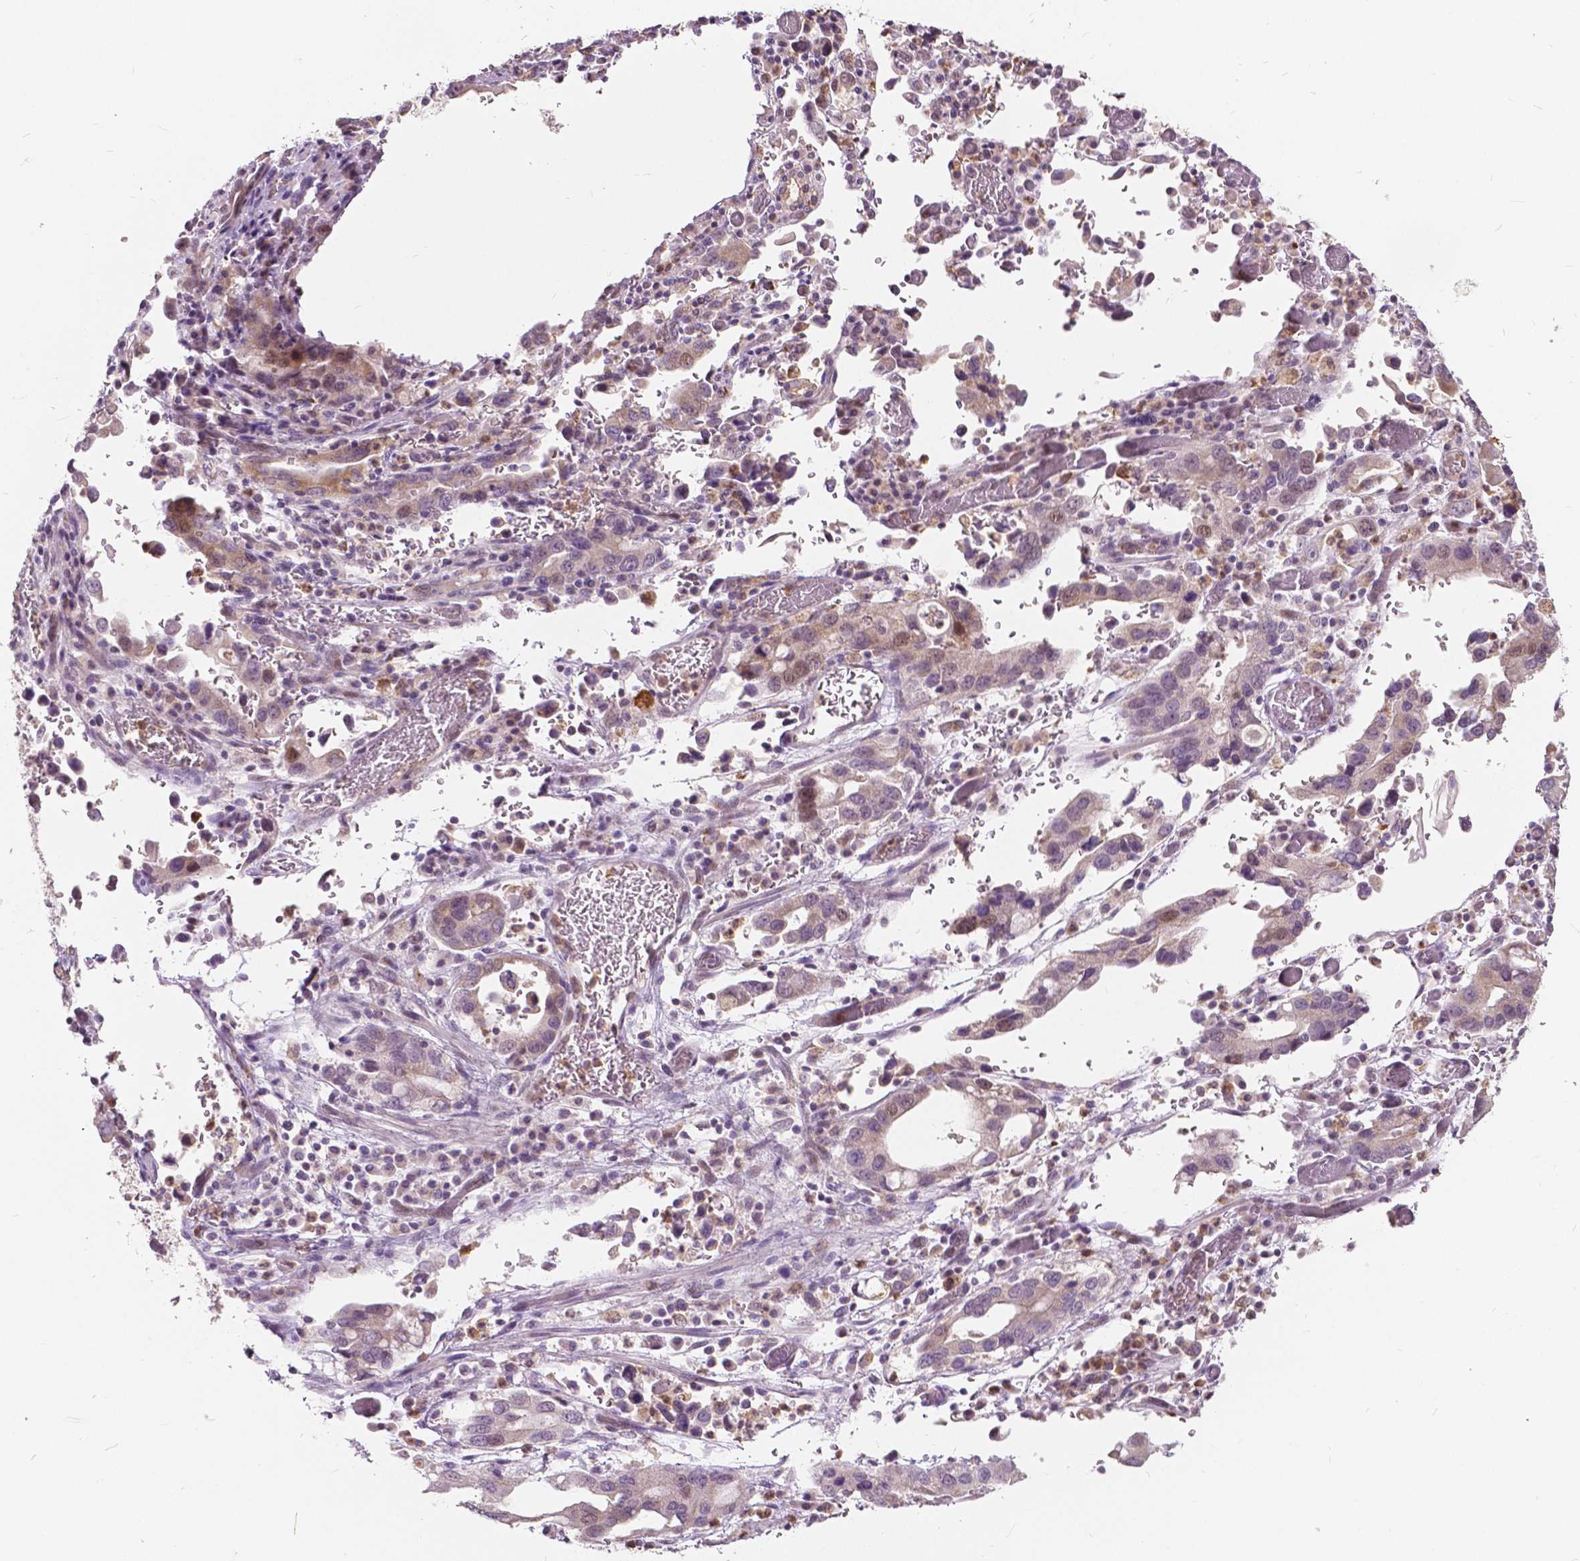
{"staining": {"intensity": "weak", "quantity": "25%-75%", "location": "nuclear"}, "tissue": "stomach cancer", "cell_type": "Tumor cells", "image_type": "cancer", "snomed": [{"axis": "morphology", "description": "Adenocarcinoma, NOS"}, {"axis": "topography", "description": "Stomach, upper"}], "caption": "Tumor cells display low levels of weak nuclear staining in about 25%-75% of cells in human stomach cancer (adenocarcinoma).", "gene": "DLX6", "patient": {"sex": "male", "age": 74}}